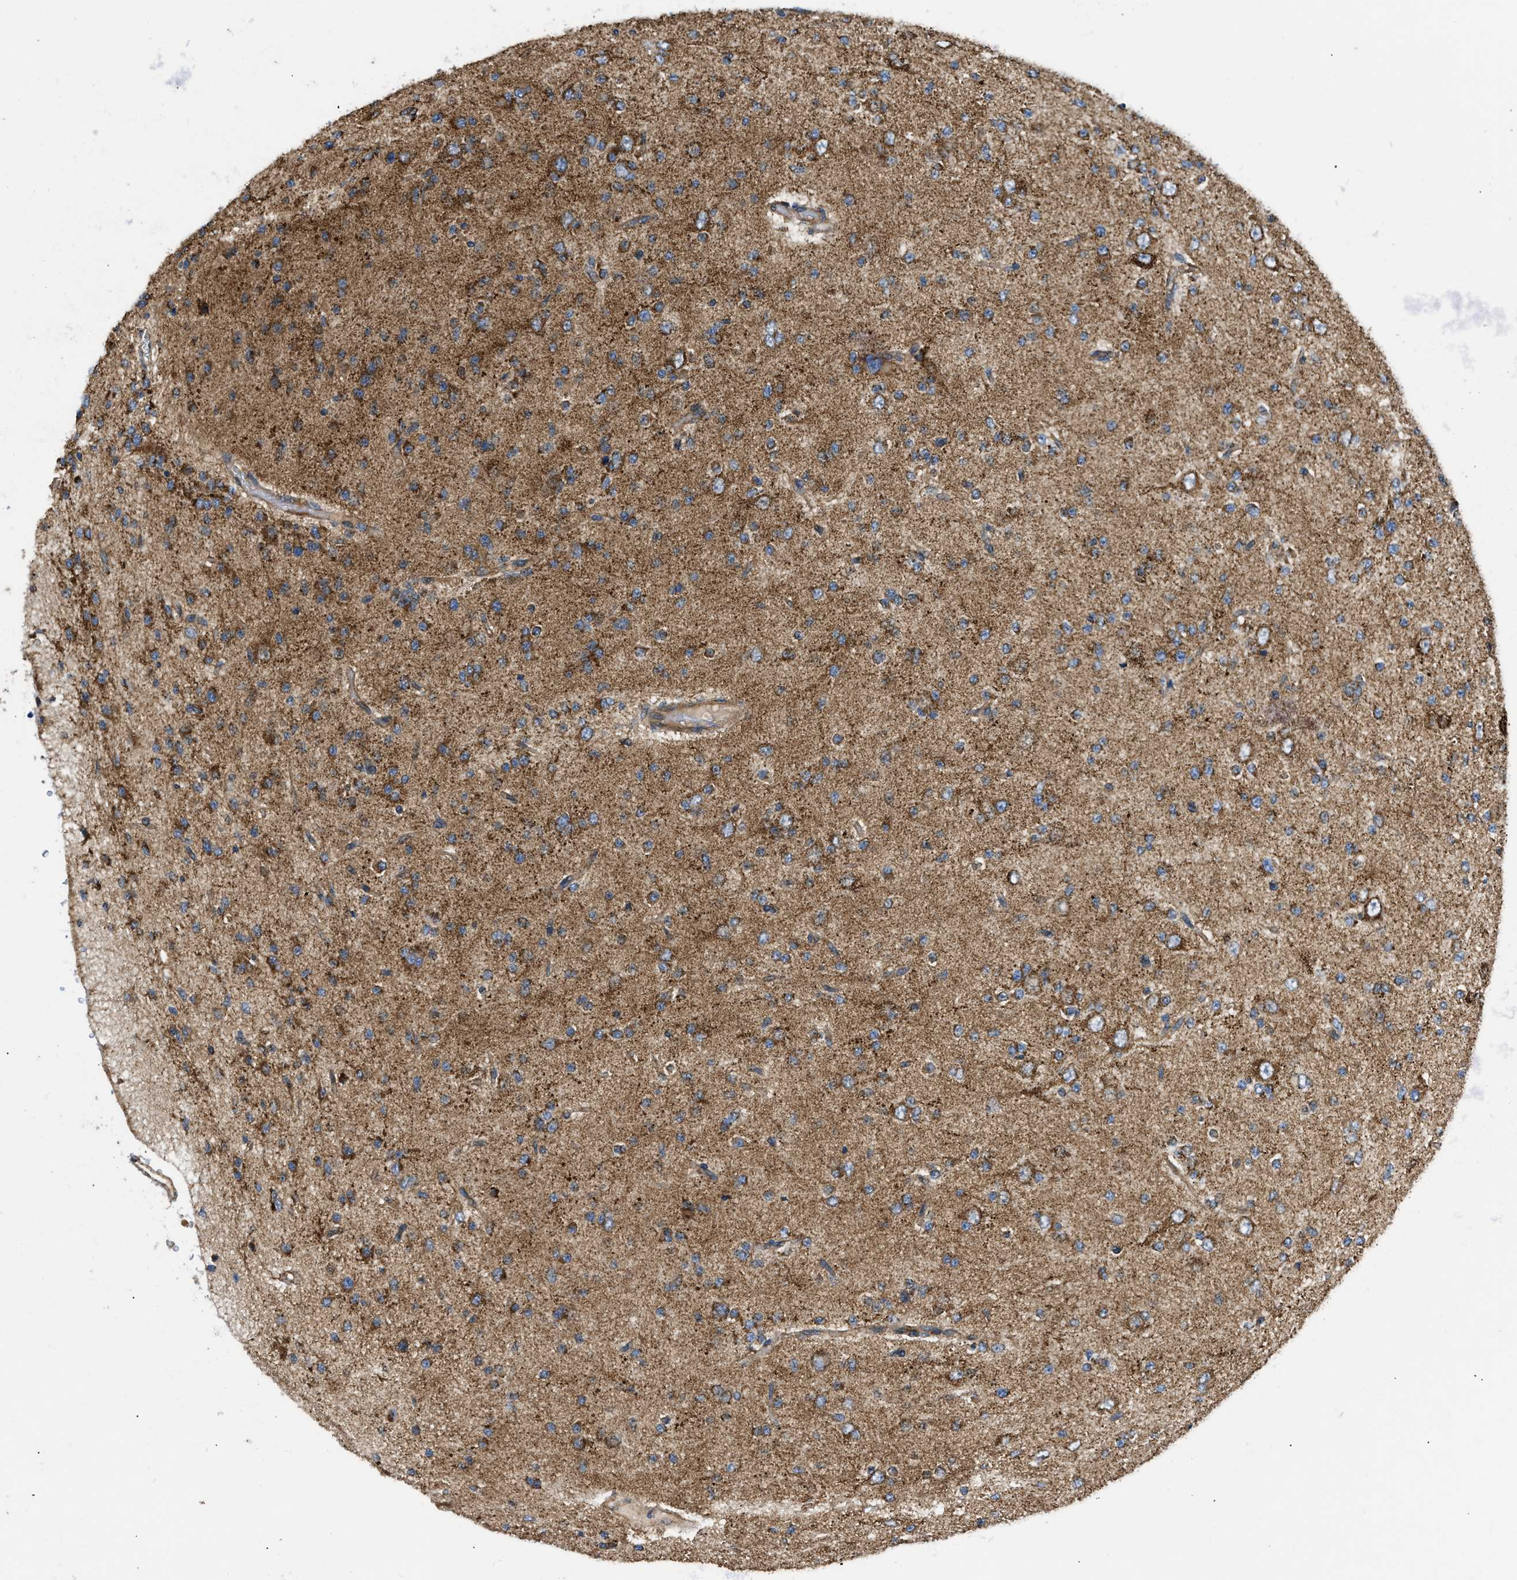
{"staining": {"intensity": "strong", "quantity": ">75%", "location": "cytoplasmic/membranous"}, "tissue": "glioma", "cell_type": "Tumor cells", "image_type": "cancer", "snomed": [{"axis": "morphology", "description": "Glioma, malignant, Low grade"}, {"axis": "topography", "description": "Brain"}], "caption": "Protein staining shows strong cytoplasmic/membranous staining in approximately >75% of tumor cells in glioma.", "gene": "OPTN", "patient": {"sex": "male", "age": 38}}